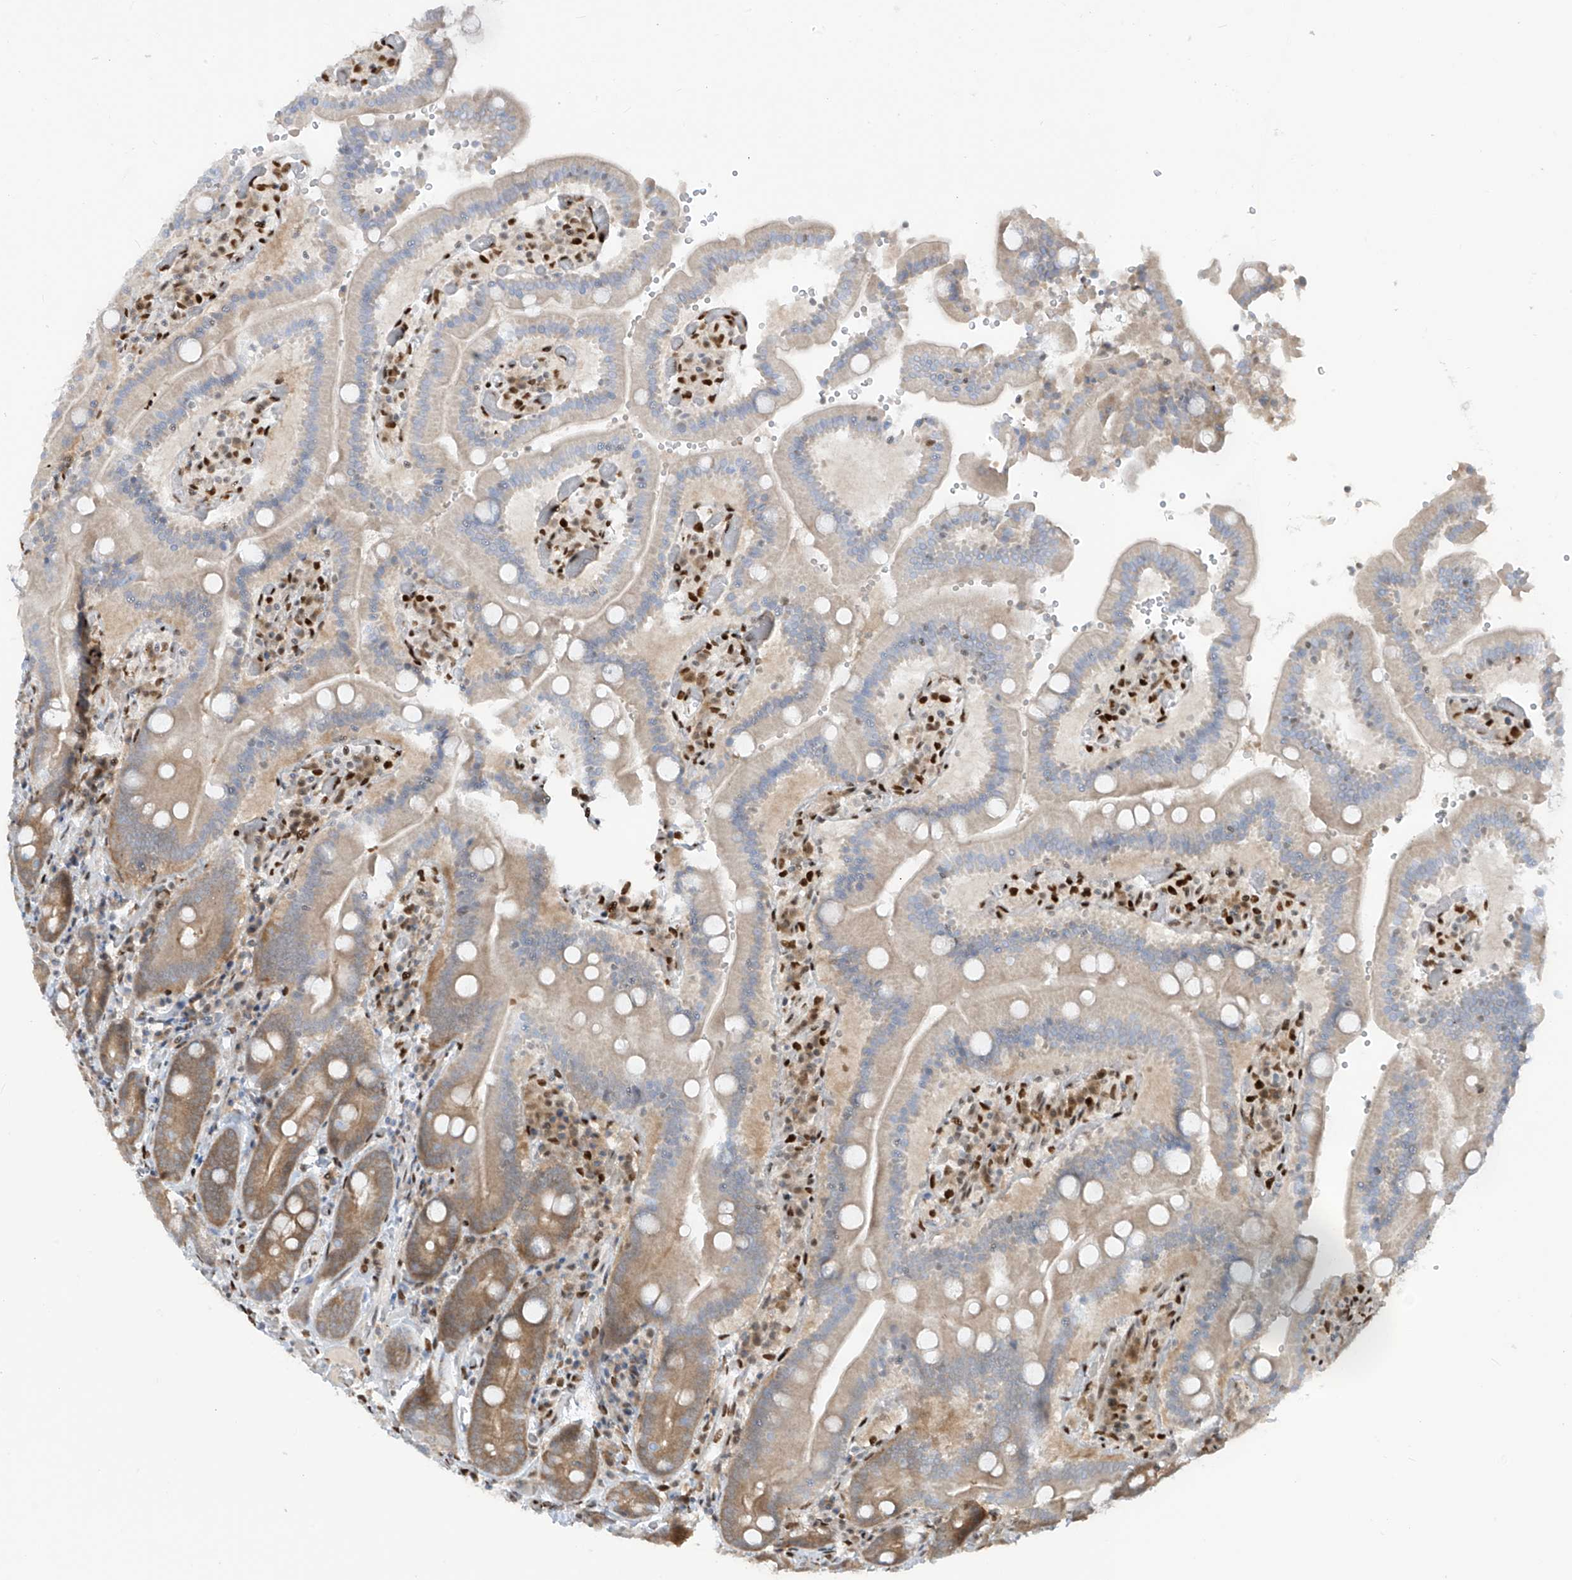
{"staining": {"intensity": "moderate", "quantity": "25%-75%", "location": "cytoplasmic/membranous"}, "tissue": "duodenum", "cell_type": "Glandular cells", "image_type": "normal", "snomed": [{"axis": "morphology", "description": "Normal tissue, NOS"}, {"axis": "topography", "description": "Duodenum"}], "caption": "The photomicrograph reveals a brown stain indicating the presence of a protein in the cytoplasmic/membranous of glandular cells in duodenum. (brown staining indicates protein expression, while blue staining denotes nuclei).", "gene": "PM20D2", "patient": {"sex": "female", "age": 62}}